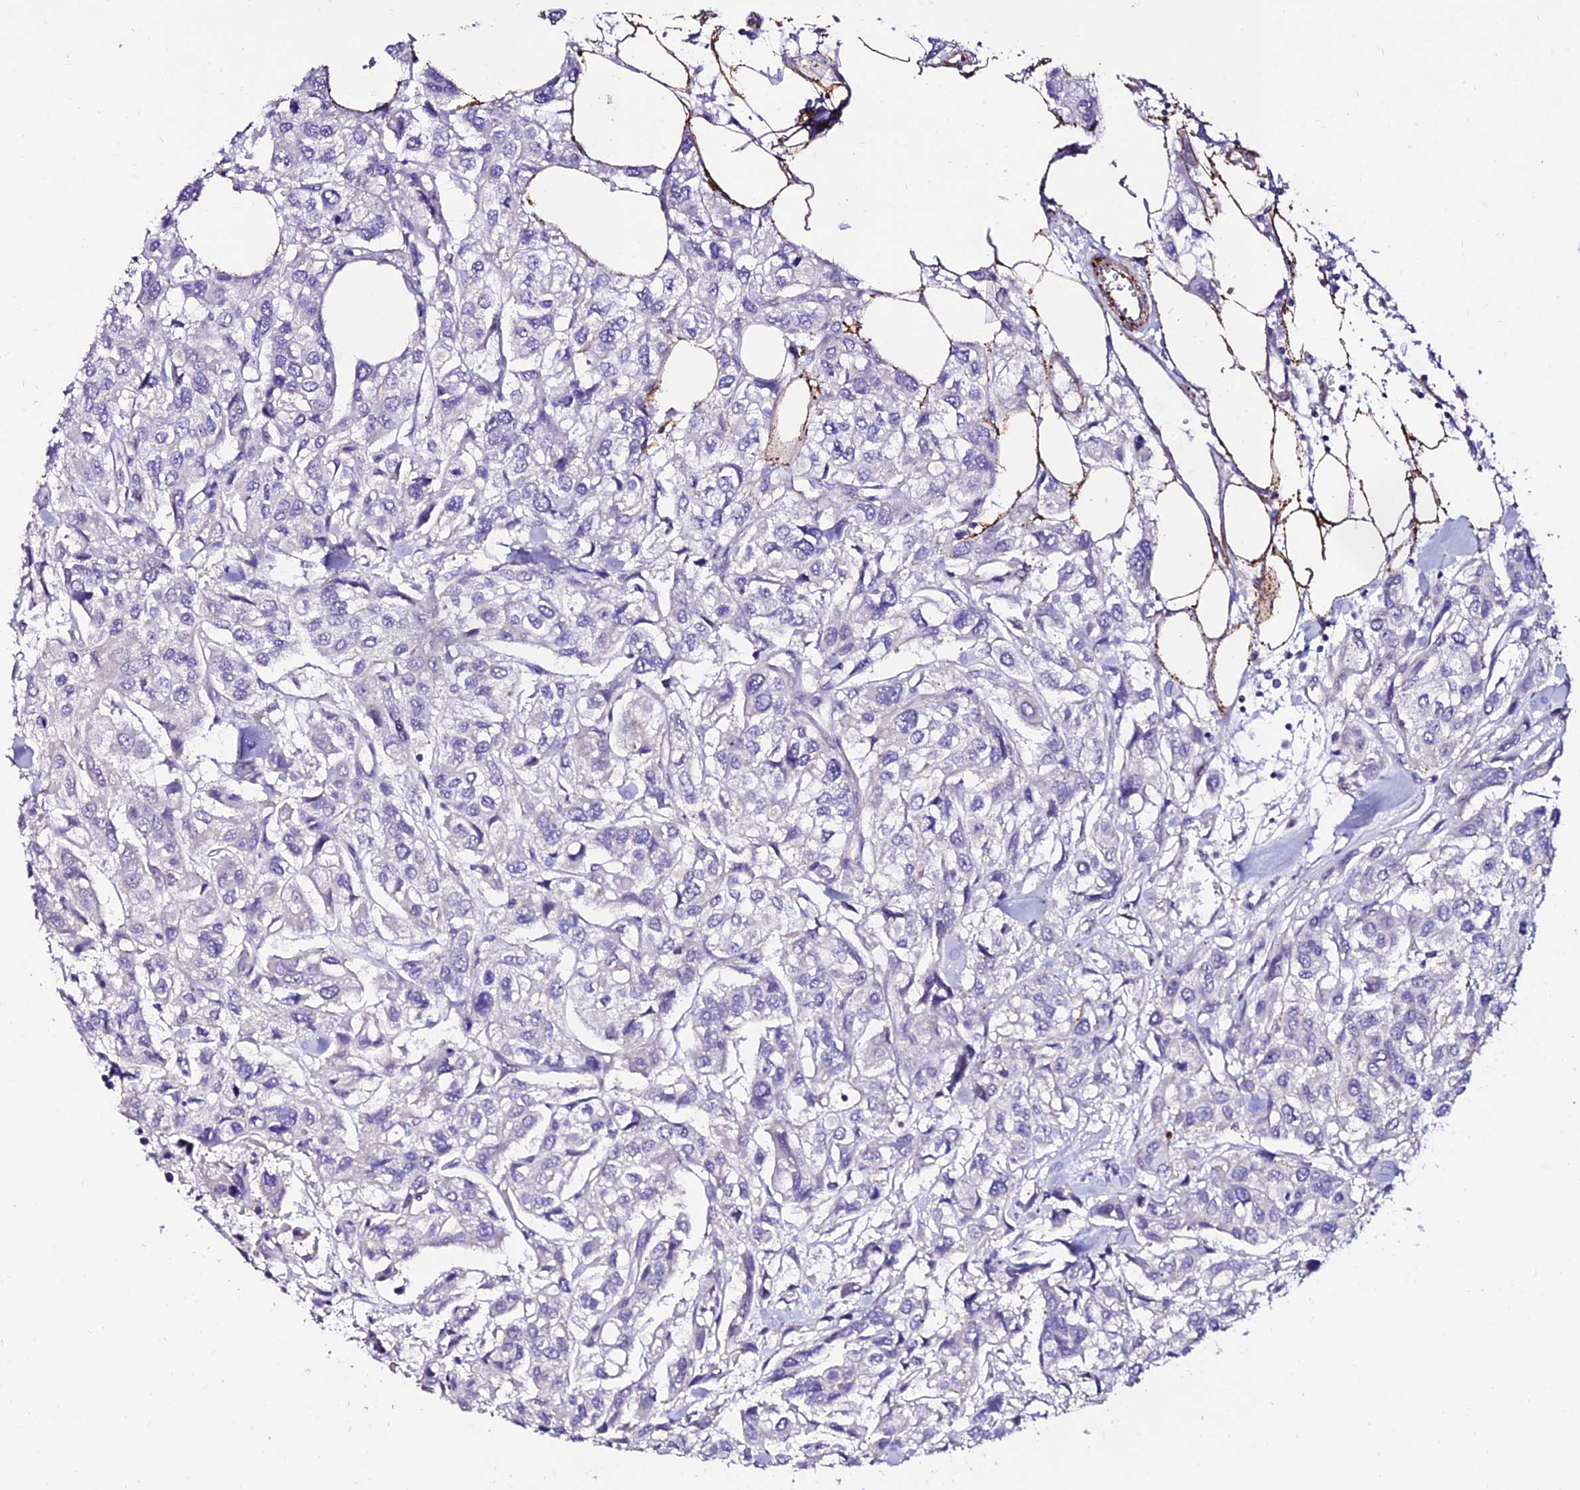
{"staining": {"intensity": "negative", "quantity": "none", "location": "none"}, "tissue": "urothelial cancer", "cell_type": "Tumor cells", "image_type": "cancer", "snomed": [{"axis": "morphology", "description": "Urothelial carcinoma, High grade"}, {"axis": "topography", "description": "Urinary bladder"}], "caption": "Immunohistochemistry (IHC) of urothelial carcinoma (high-grade) displays no expression in tumor cells.", "gene": "ALDH3B2", "patient": {"sex": "male", "age": 67}}